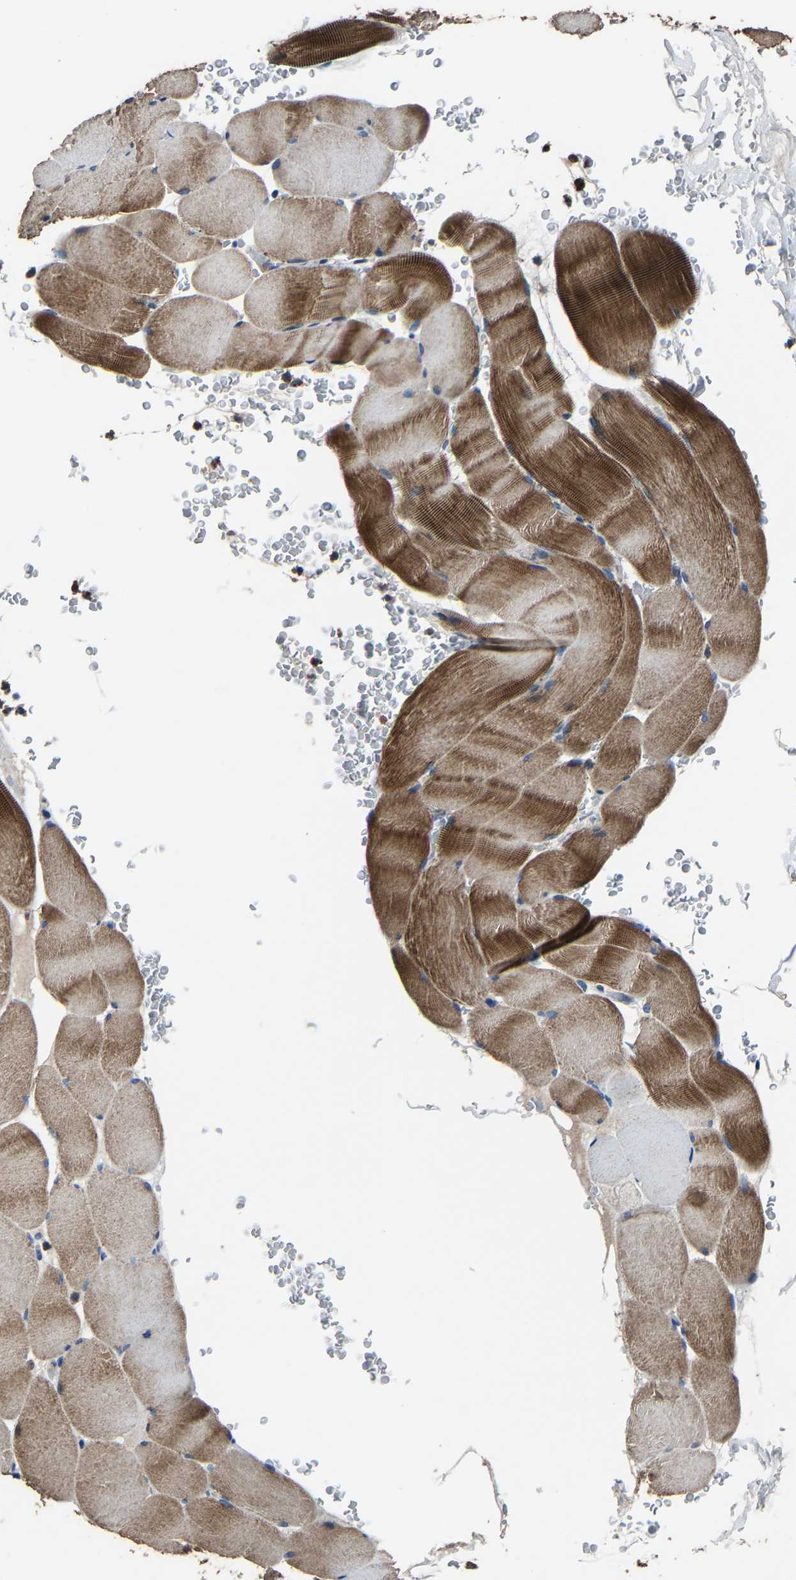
{"staining": {"intensity": "moderate", "quantity": "25%-75%", "location": "cytoplasmic/membranous"}, "tissue": "skeletal muscle", "cell_type": "Myocytes", "image_type": "normal", "snomed": [{"axis": "morphology", "description": "Normal tissue, NOS"}, {"axis": "topography", "description": "Skeletal muscle"}], "caption": "Protein staining demonstrates moderate cytoplasmic/membranous expression in approximately 25%-75% of myocytes in benign skeletal muscle. (DAB (3,3'-diaminobenzidine) IHC, brown staining for protein, blue staining for nuclei).", "gene": "PCNX2", "patient": {"sex": "male", "age": 62}}